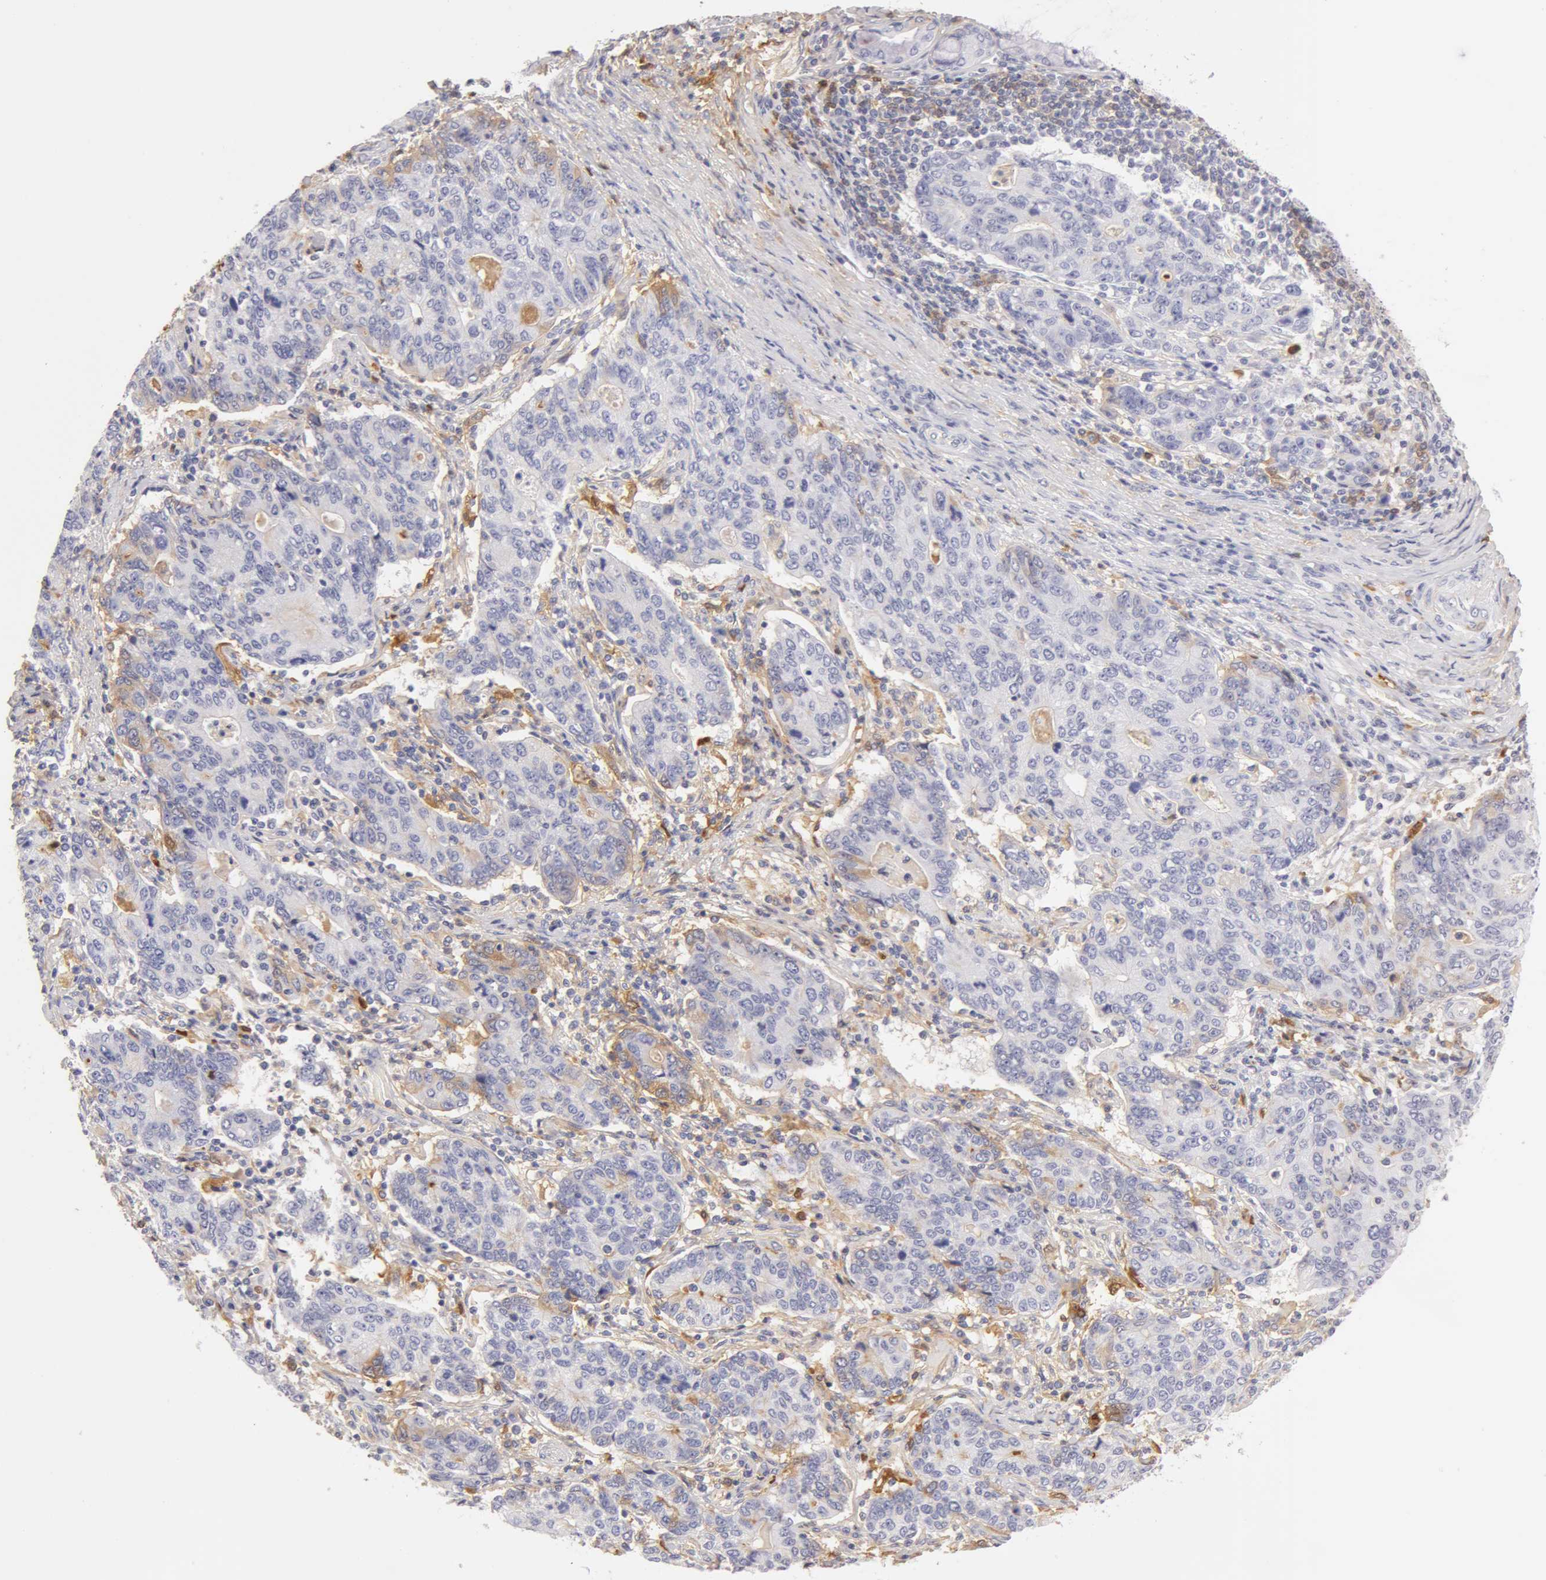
{"staining": {"intensity": "negative", "quantity": "none", "location": "none"}, "tissue": "stomach cancer", "cell_type": "Tumor cells", "image_type": "cancer", "snomed": [{"axis": "morphology", "description": "Adenocarcinoma, NOS"}, {"axis": "topography", "description": "Esophagus"}, {"axis": "topography", "description": "Stomach"}], "caption": "The histopathology image displays no significant positivity in tumor cells of stomach cancer (adenocarcinoma). (Stains: DAB (3,3'-diaminobenzidine) IHC with hematoxylin counter stain, Microscopy: brightfield microscopy at high magnification).", "gene": "AHSG", "patient": {"sex": "male", "age": 74}}